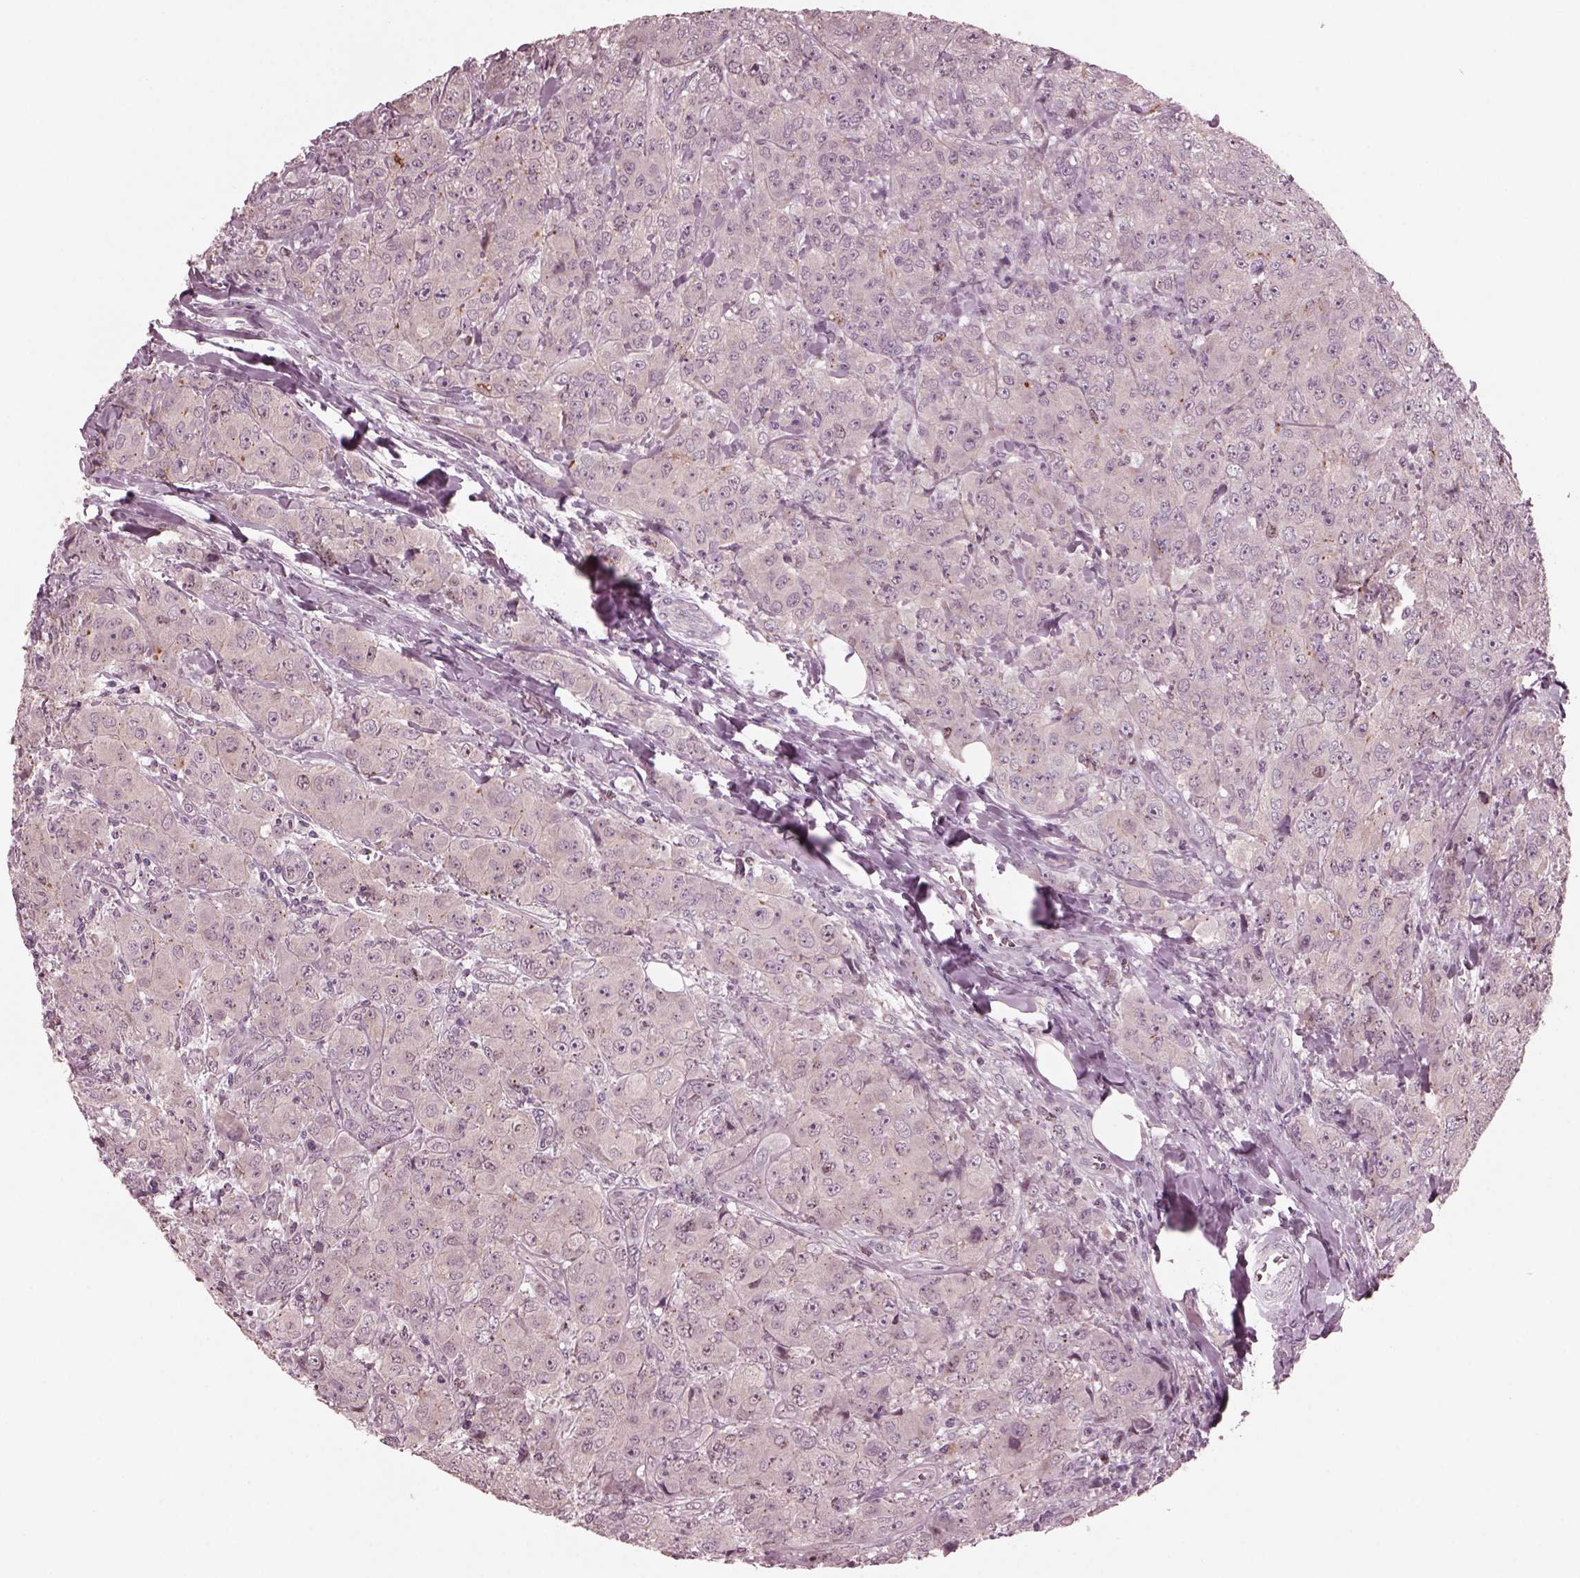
{"staining": {"intensity": "negative", "quantity": "none", "location": "none"}, "tissue": "breast cancer", "cell_type": "Tumor cells", "image_type": "cancer", "snomed": [{"axis": "morphology", "description": "Duct carcinoma"}, {"axis": "topography", "description": "Breast"}], "caption": "Immunohistochemical staining of breast cancer (intraductal carcinoma) demonstrates no significant staining in tumor cells. Nuclei are stained in blue.", "gene": "SAXO1", "patient": {"sex": "female", "age": 43}}